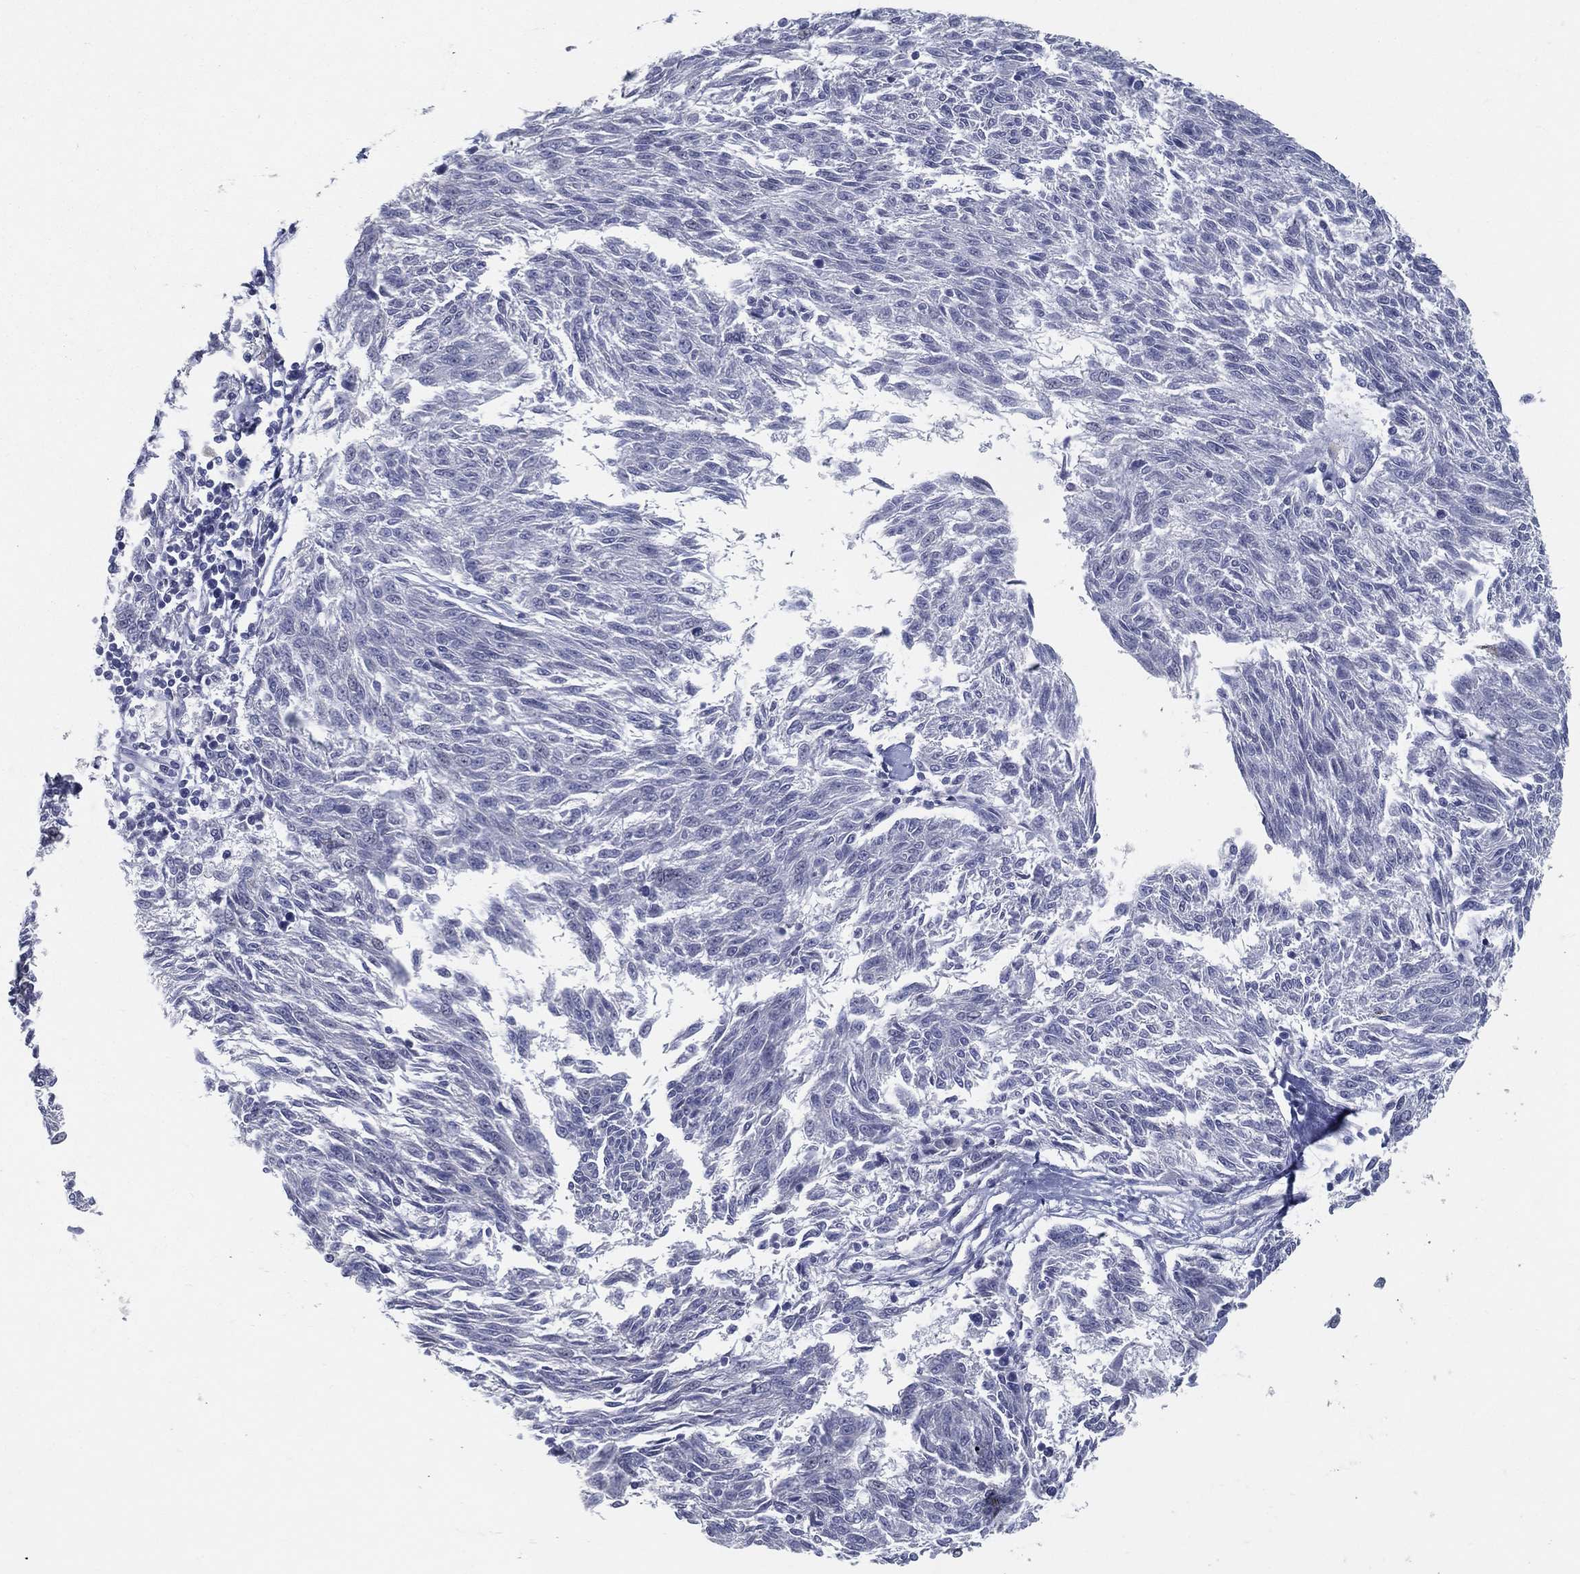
{"staining": {"intensity": "negative", "quantity": "none", "location": "none"}, "tissue": "melanoma", "cell_type": "Tumor cells", "image_type": "cancer", "snomed": [{"axis": "morphology", "description": "Malignant melanoma, NOS"}, {"axis": "topography", "description": "Skin"}], "caption": "Protein analysis of malignant melanoma shows no significant expression in tumor cells.", "gene": "ACE2", "patient": {"sex": "female", "age": 72}}